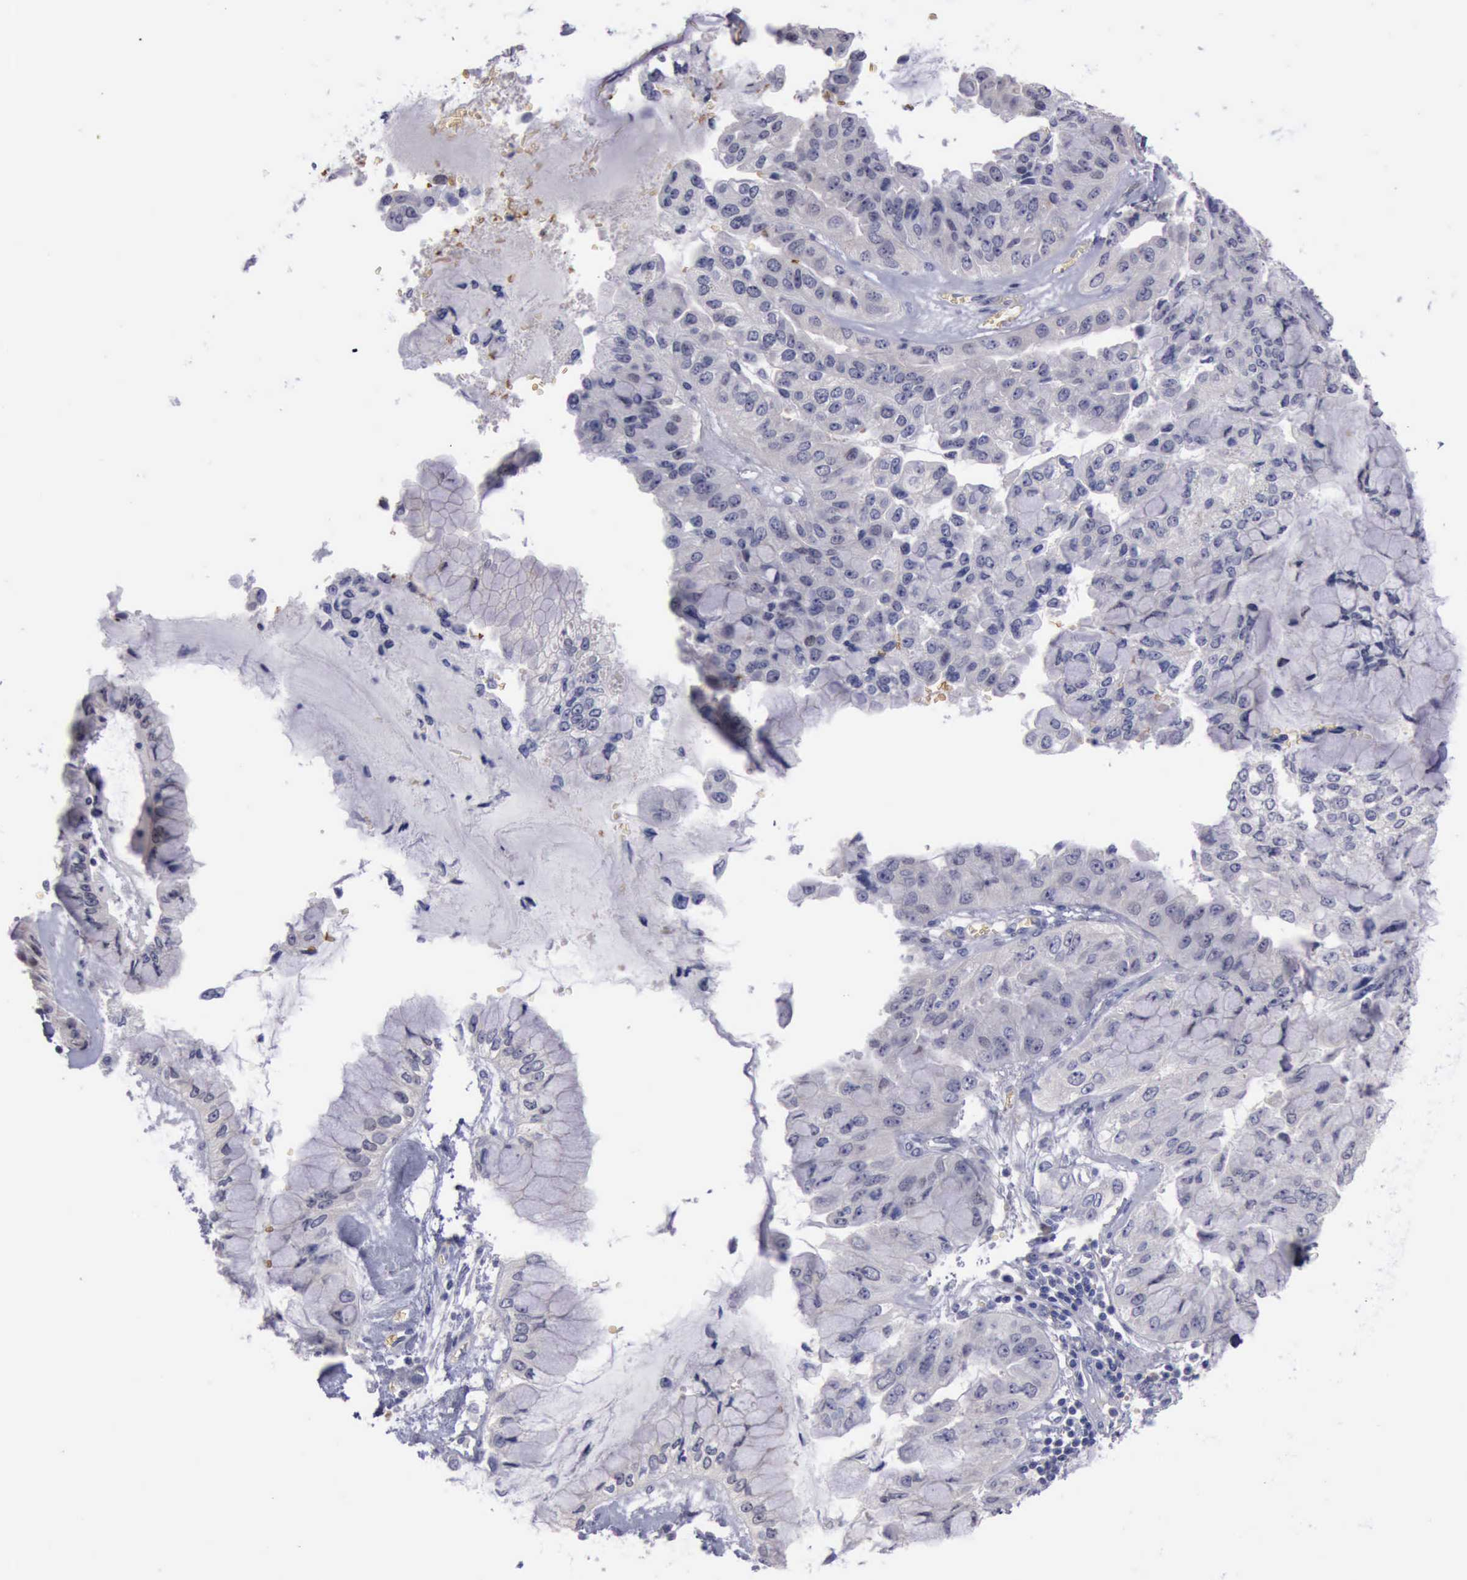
{"staining": {"intensity": "negative", "quantity": "none", "location": "none"}, "tissue": "liver cancer", "cell_type": "Tumor cells", "image_type": "cancer", "snomed": [{"axis": "morphology", "description": "Cholangiocarcinoma"}, {"axis": "topography", "description": "Liver"}], "caption": "DAB (3,3'-diaminobenzidine) immunohistochemical staining of liver cancer demonstrates no significant expression in tumor cells.", "gene": "CEP128", "patient": {"sex": "female", "age": 79}}